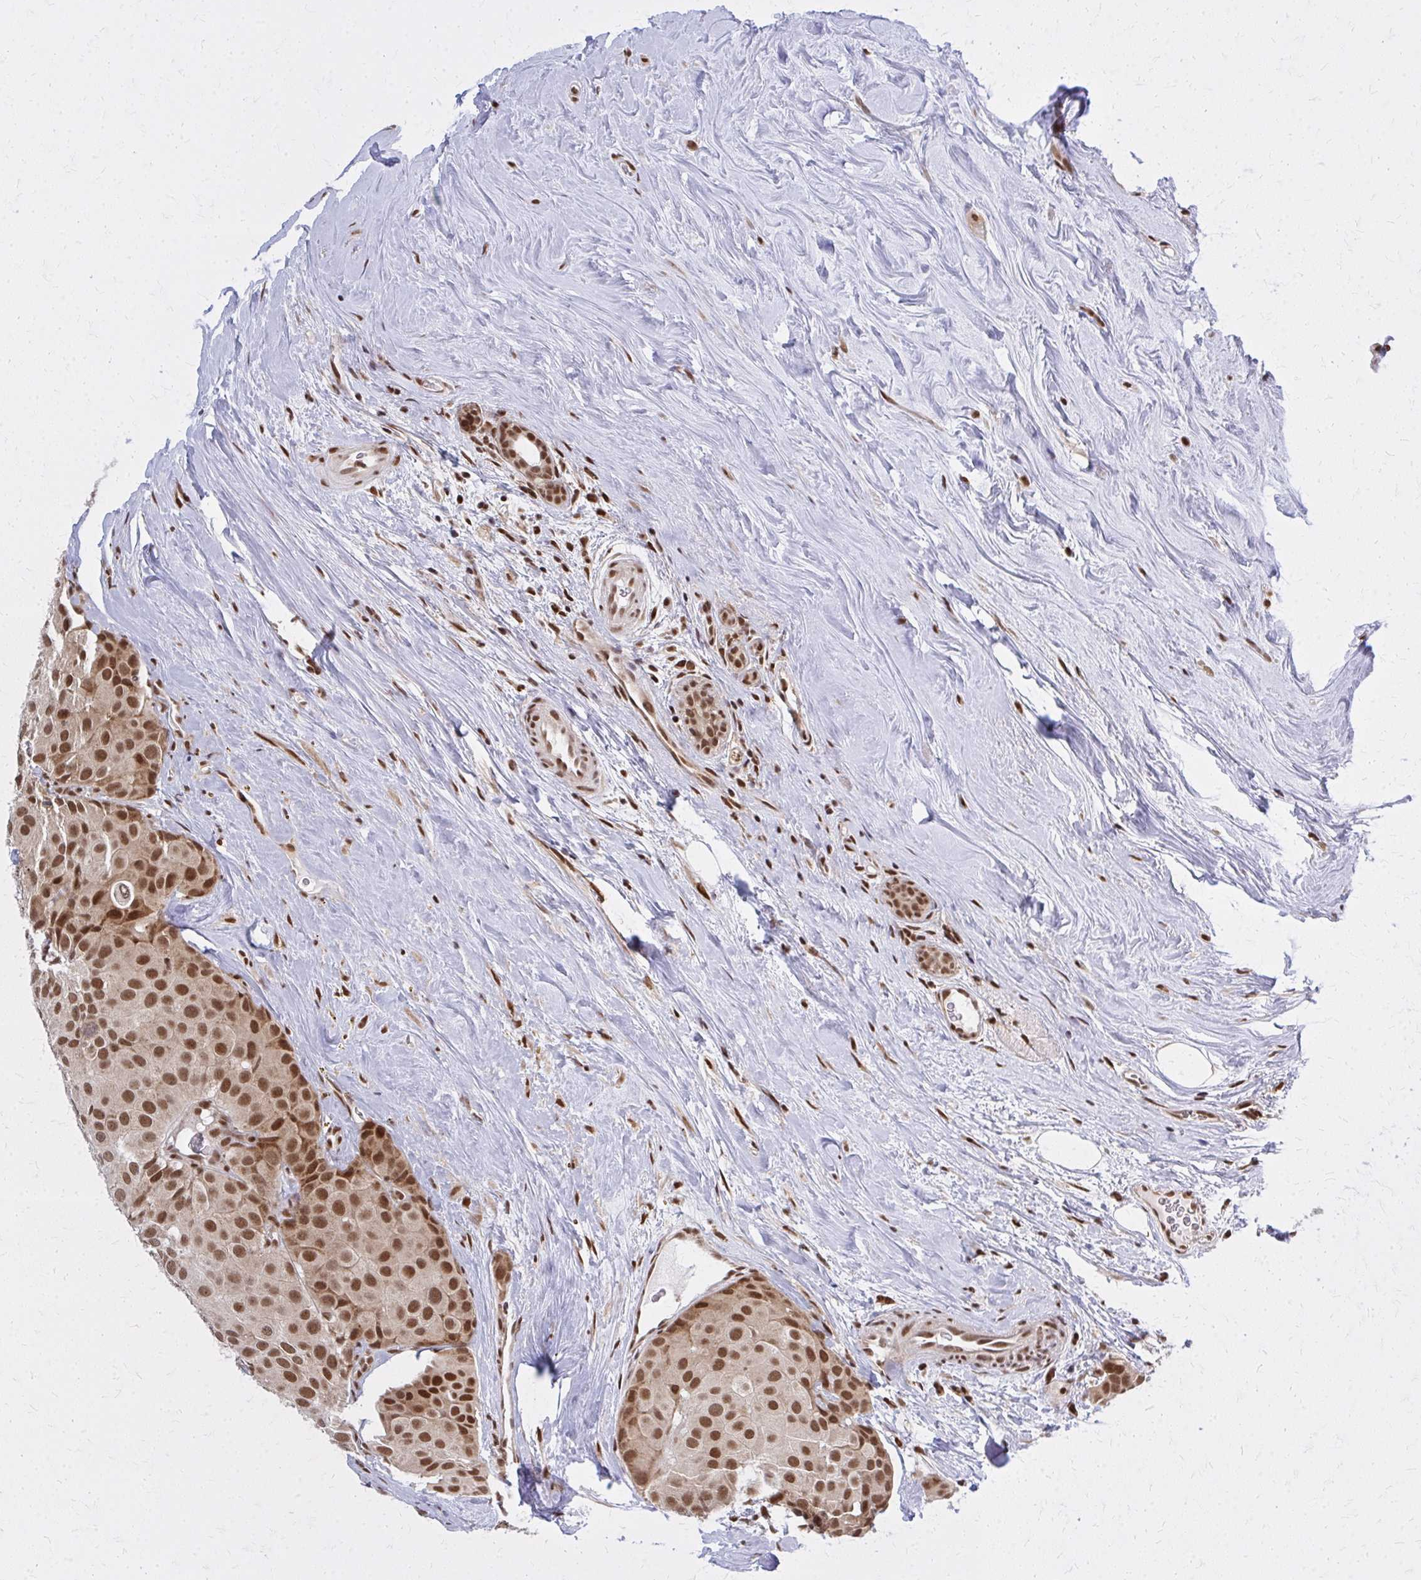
{"staining": {"intensity": "moderate", "quantity": ">75%", "location": "nuclear"}, "tissue": "breast cancer", "cell_type": "Tumor cells", "image_type": "cancer", "snomed": [{"axis": "morphology", "description": "Duct carcinoma"}, {"axis": "topography", "description": "Breast"}], "caption": "A photomicrograph showing moderate nuclear positivity in approximately >75% of tumor cells in invasive ductal carcinoma (breast), as visualized by brown immunohistochemical staining.", "gene": "HDAC3", "patient": {"sex": "female", "age": 70}}